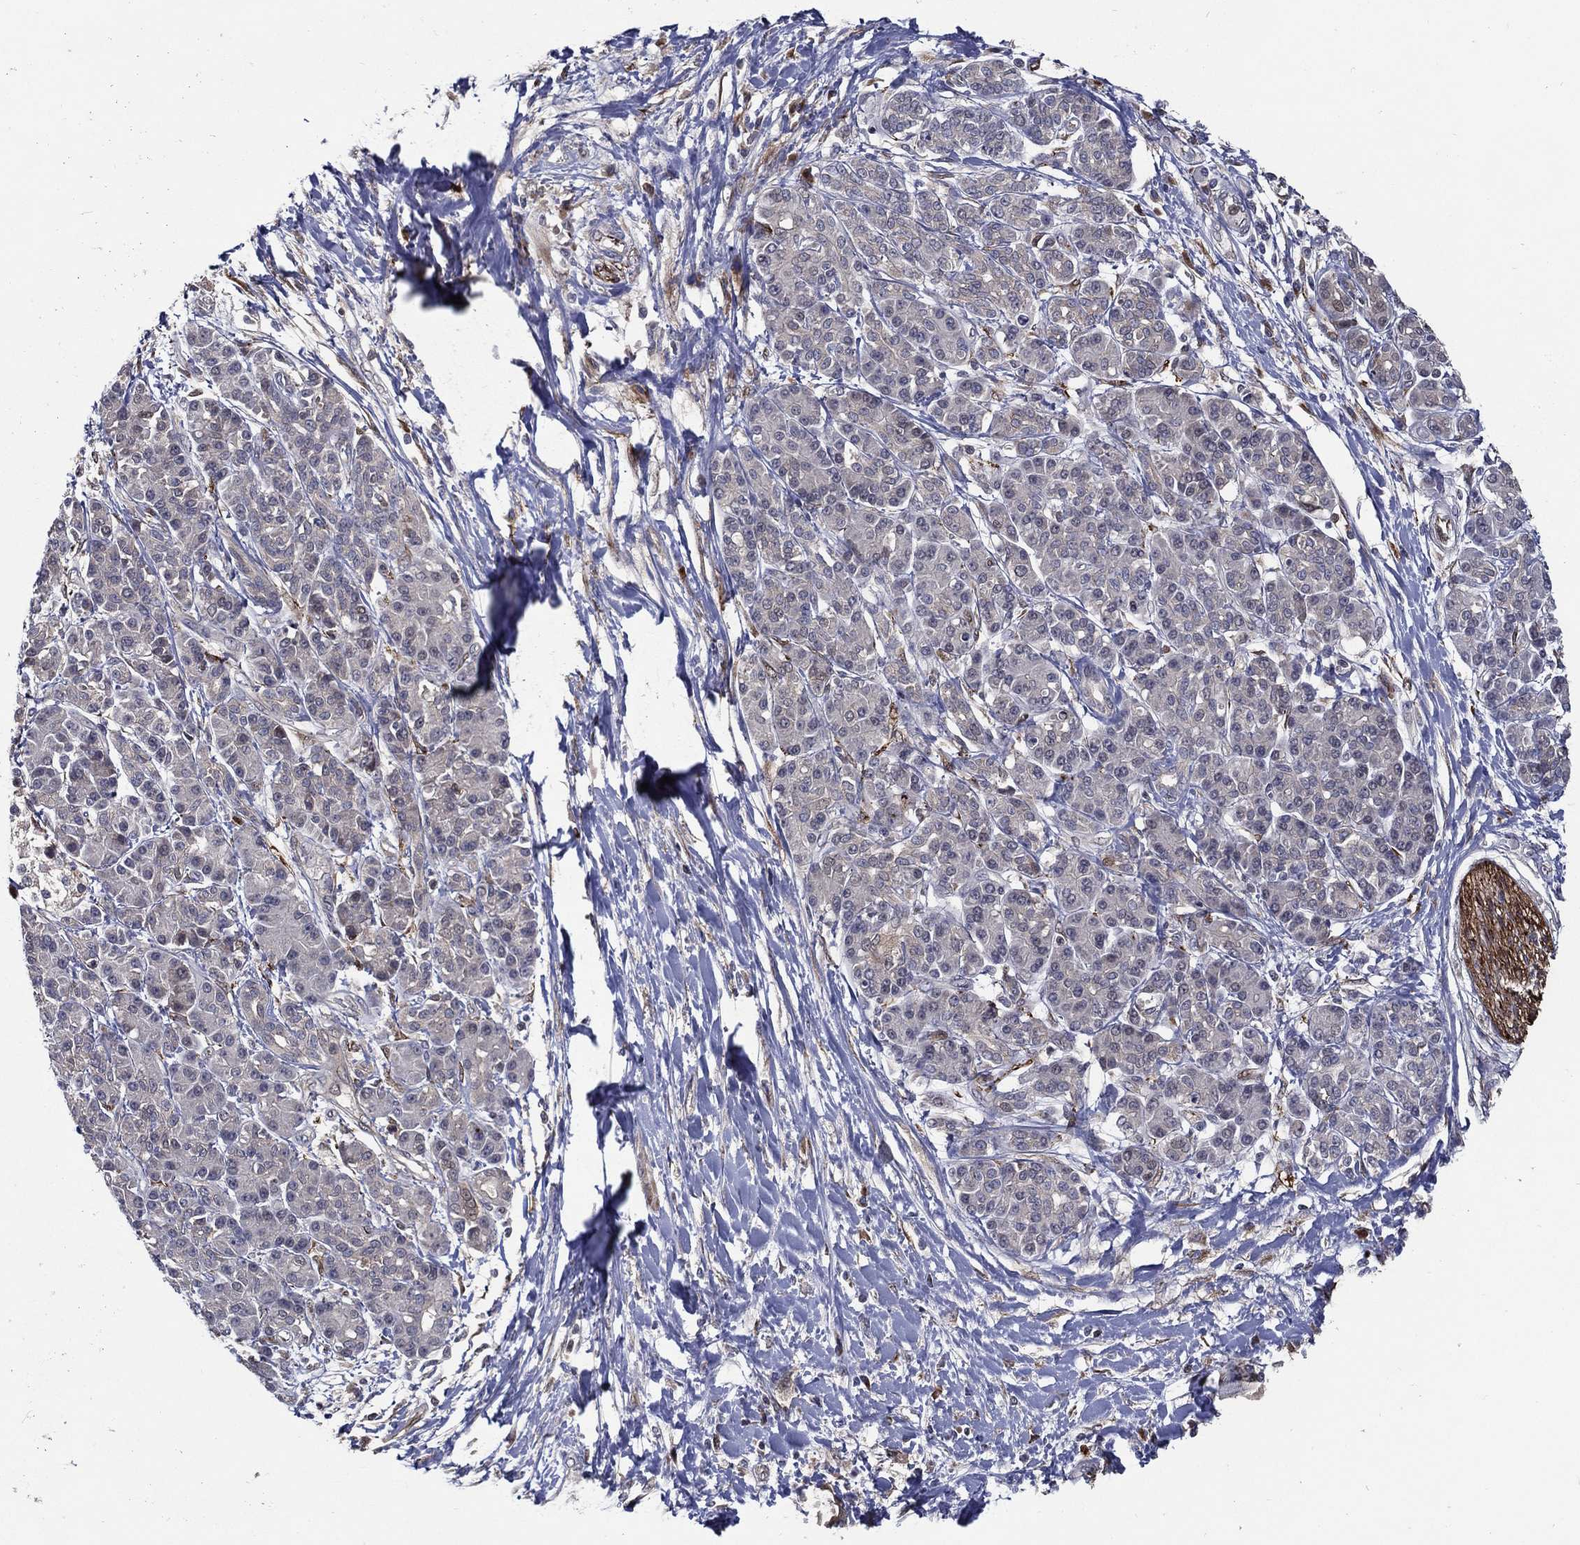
{"staining": {"intensity": "weak", "quantity": "25%-75%", "location": "cytoplasmic/membranous"}, "tissue": "pancreatic cancer", "cell_type": "Tumor cells", "image_type": "cancer", "snomed": [{"axis": "morphology", "description": "Adenocarcinoma, NOS"}, {"axis": "topography", "description": "Pancreas"}], "caption": "This photomicrograph exhibits immunohistochemistry staining of human adenocarcinoma (pancreatic), with low weak cytoplasmic/membranous staining in about 25%-75% of tumor cells.", "gene": "ARHGAP11A", "patient": {"sex": "female", "age": 56}}